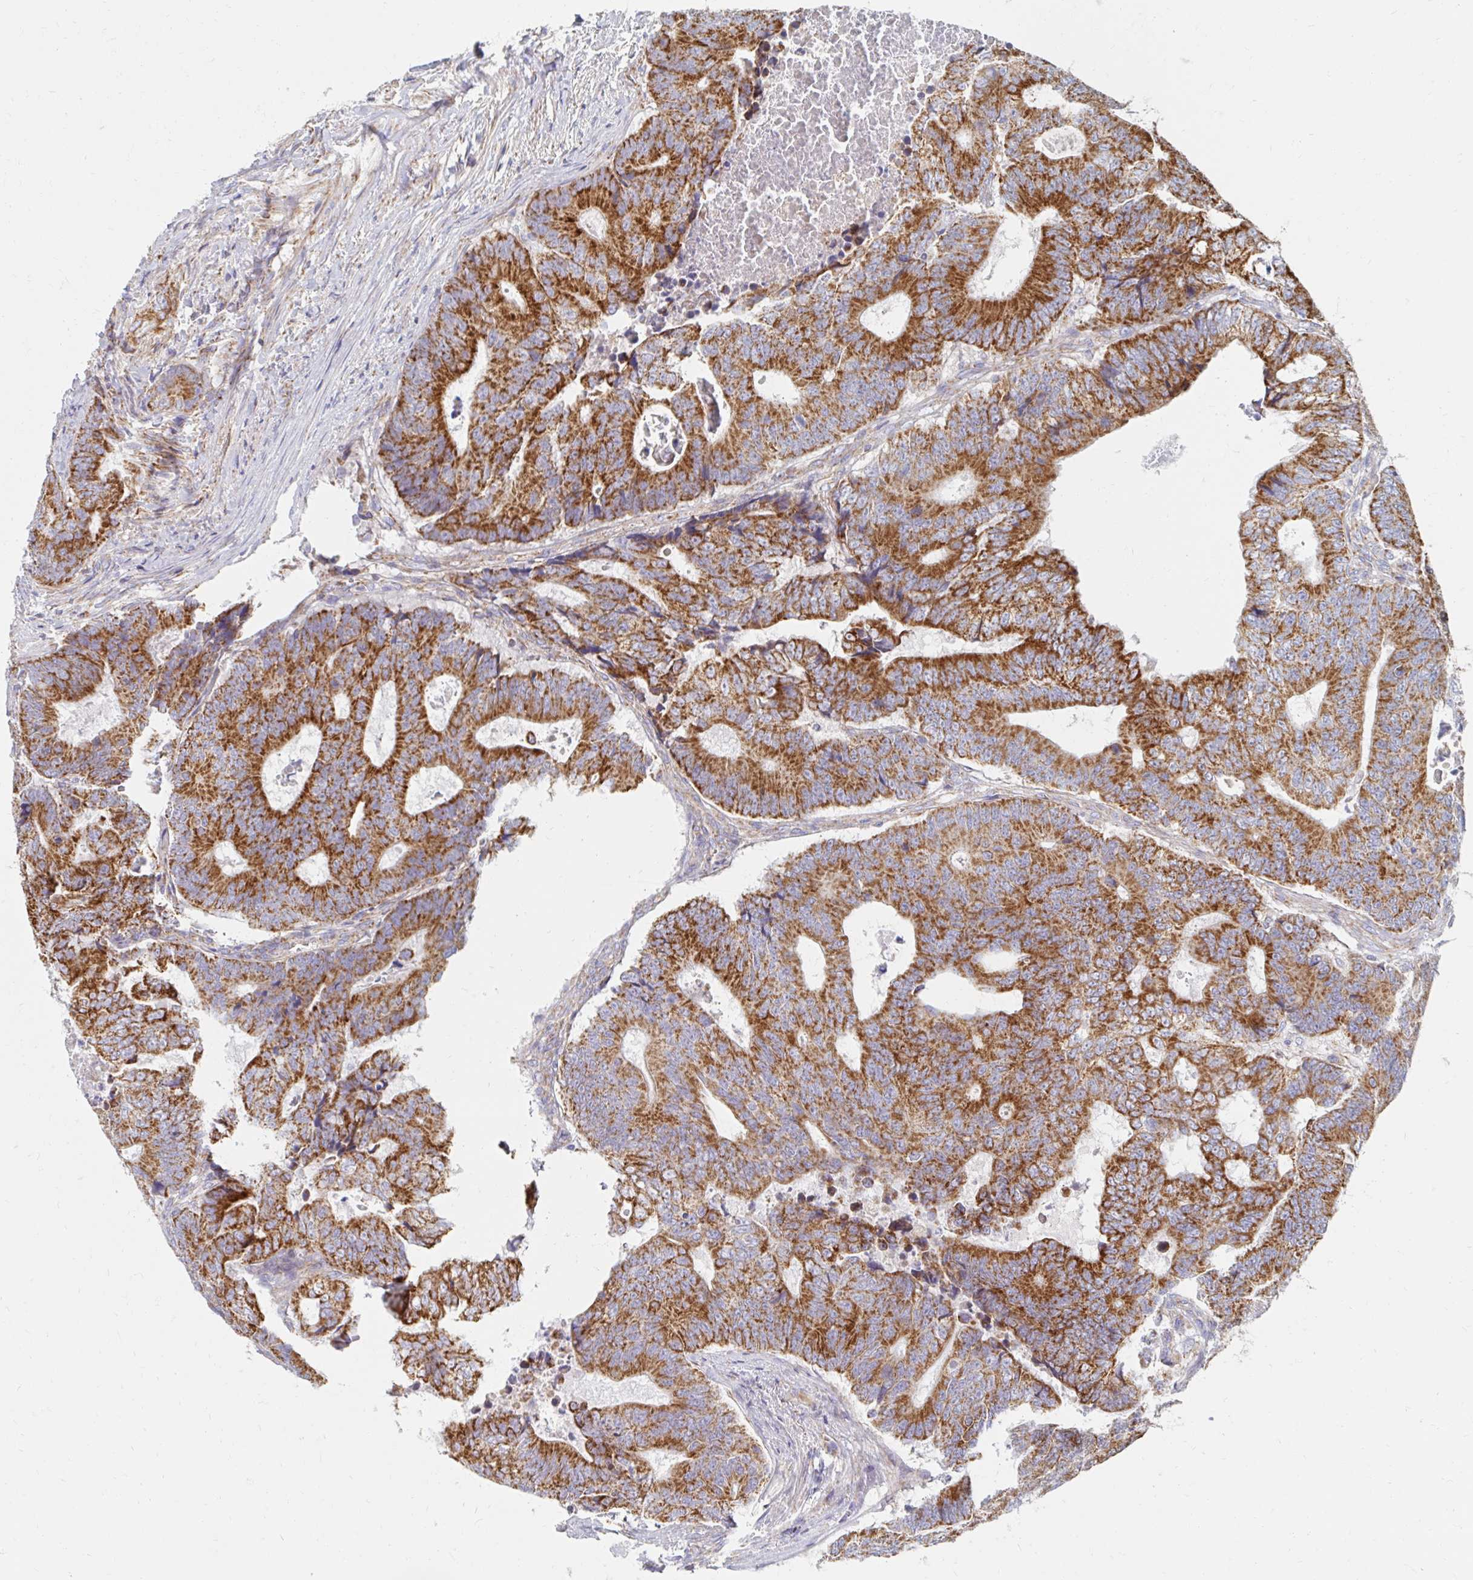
{"staining": {"intensity": "strong", "quantity": ">75%", "location": "cytoplasmic/membranous"}, "tissue": "colorectal cancer", "cell_type": "Tumor cells", "image_type": "cancer", "snomed": [{"axis": "morphology", "description": "Adenocarcinoma, NOS"}, {"axis": "topography", "description": "Colon"}], "caption": "Adenocarcinoma (colorectal) stained with a brown dye displays strong cytoplasmic/membranous positive expression in approximately >75% of tumor cells.", "gene": "MAVS", "patient": {"sex": "female", "age": 48}}